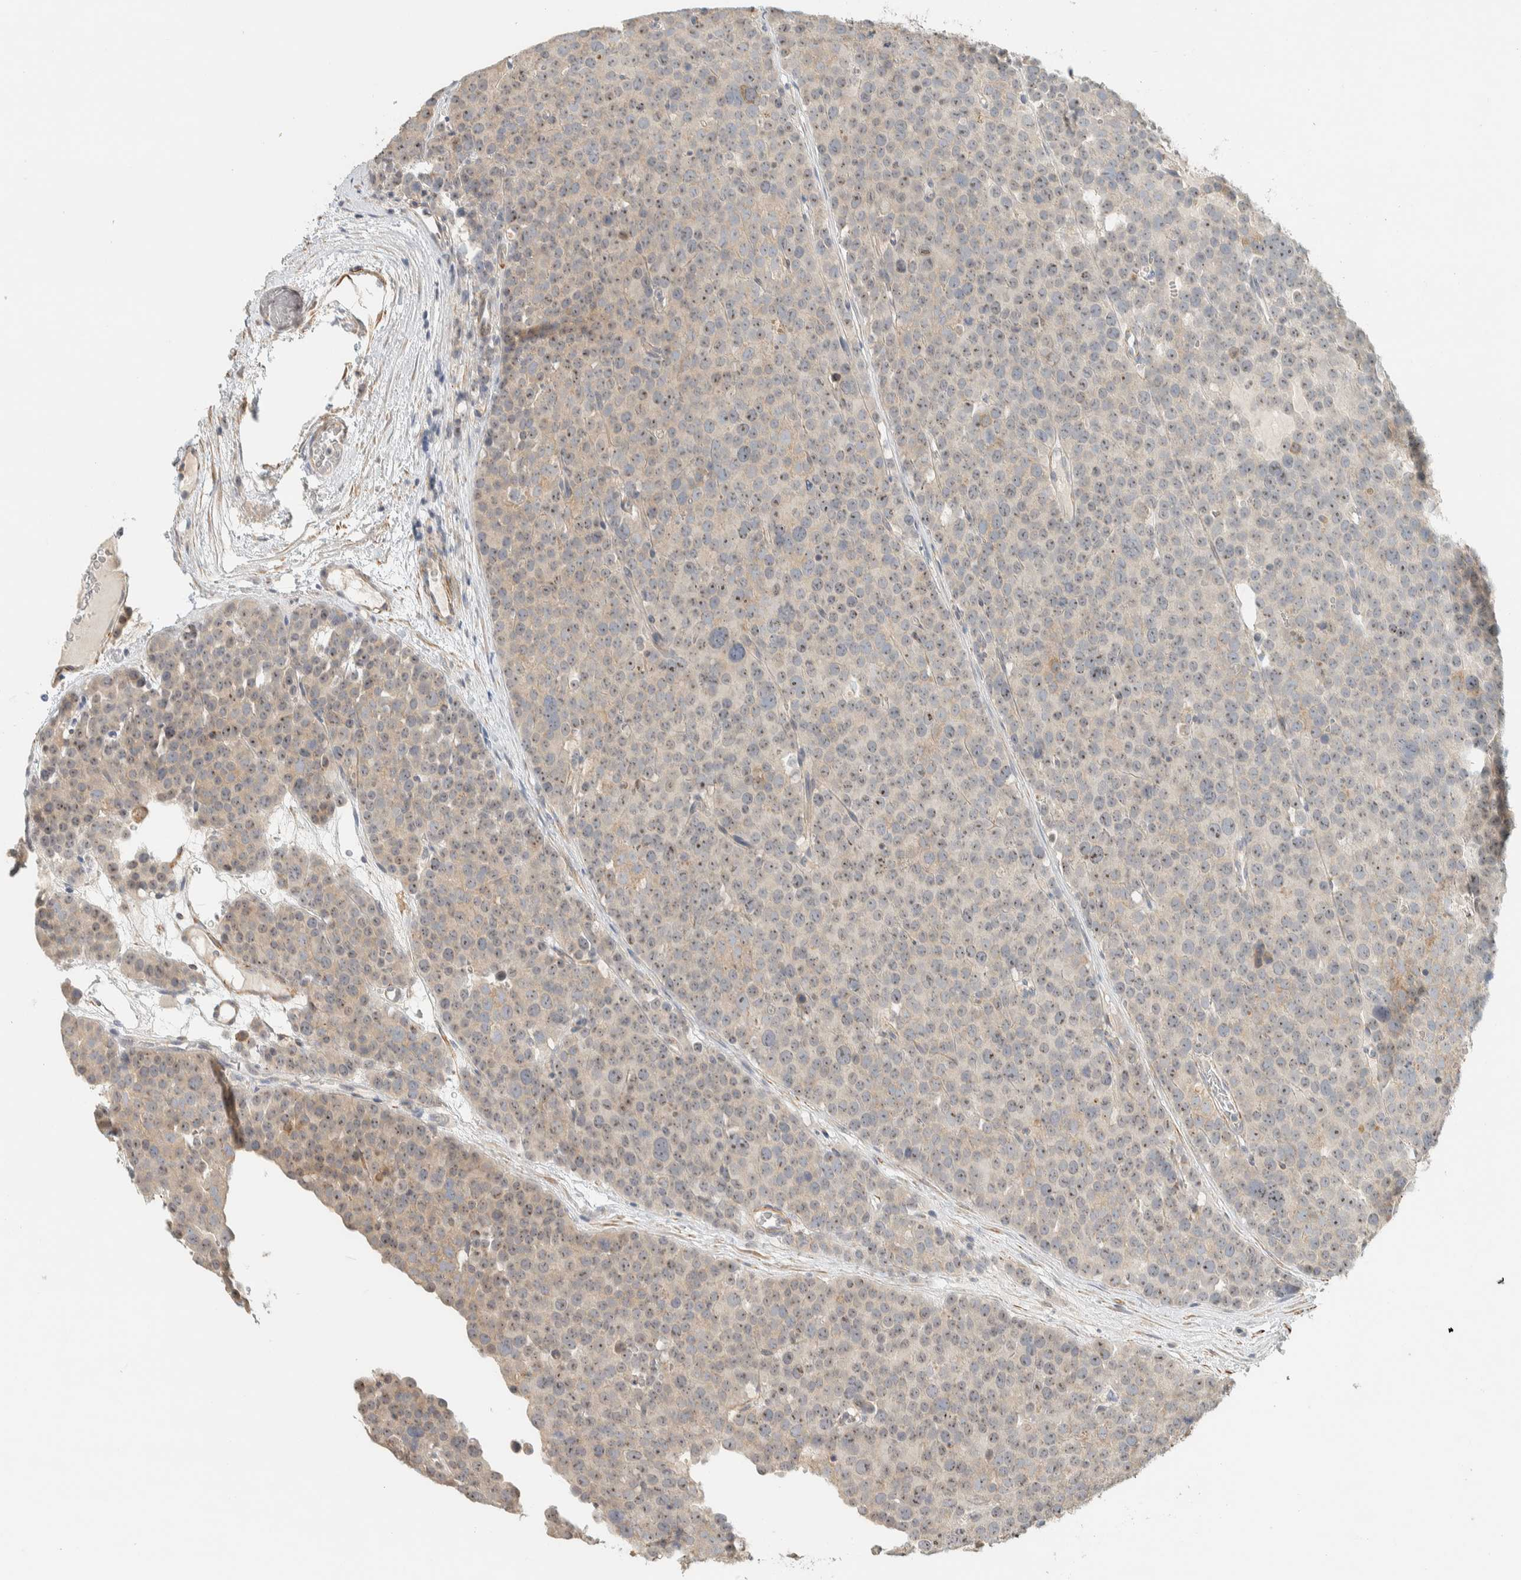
{"staining": {"intensity": "weak", "quantity": "25%-75%", "location": "nuclear"}, "tissue": "testis cancer", "cell_type": "Tumor cells", "image_type": "cancer", "snomed": [{"axis": "morphology", "description": "Seminoma, NOS"}, {"axis": "topography", "description": "Testis"}], "caption": "Immunohistochemistry (IHC) staining of seminoma (testis), which reveals low levels of weak nuclear staining in approximately 25%-75% of tumor cells indicating weak nuclear protein expression. The staining was performed using DAB (3,3'-diaminobenzidine) (brown) for protein detection and nuclei were counterstained in hematoxylin (blue).", "gene": "KLHL40", "patient": {"sex": "male", "age": 71}}